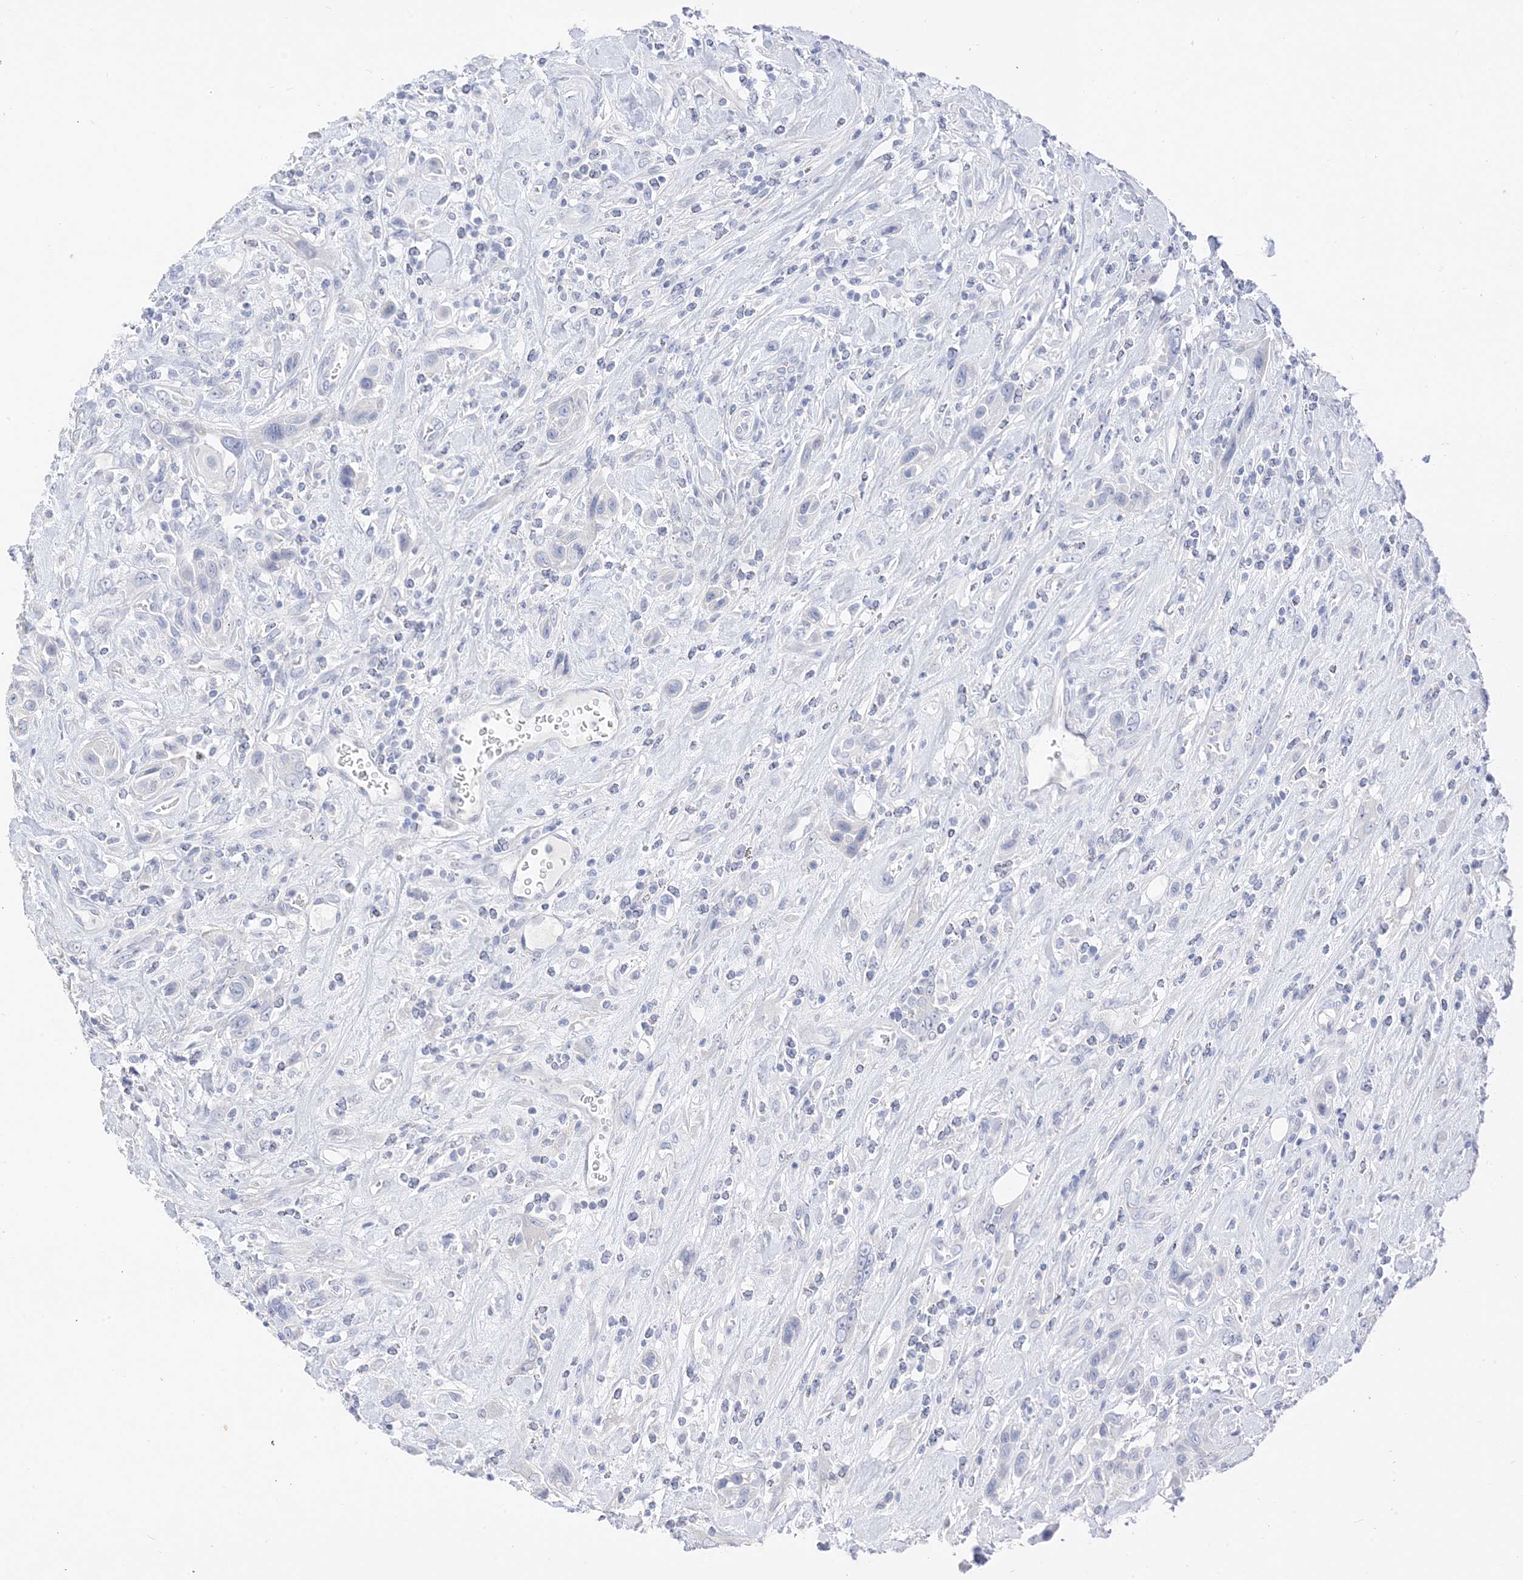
{"staining": {"intensity": "negative", "quantity": "none", "location": "none"}, "tissue": "urothelial cancer", "cell_type": "Tumor cells", "image_type": "cancer", "snomed": [{"axis": "morphology", "description": "Urothelial carcinoma, High grade"}, {"axis": "topography", "description": "Urinary bladder"}], "caption": "A photomicrograph of human high-grade urothelial carcinoma is negative for staining in tumor cells.", "gene": "MUC17", "patient": {"sex": "male", "age": 50}}